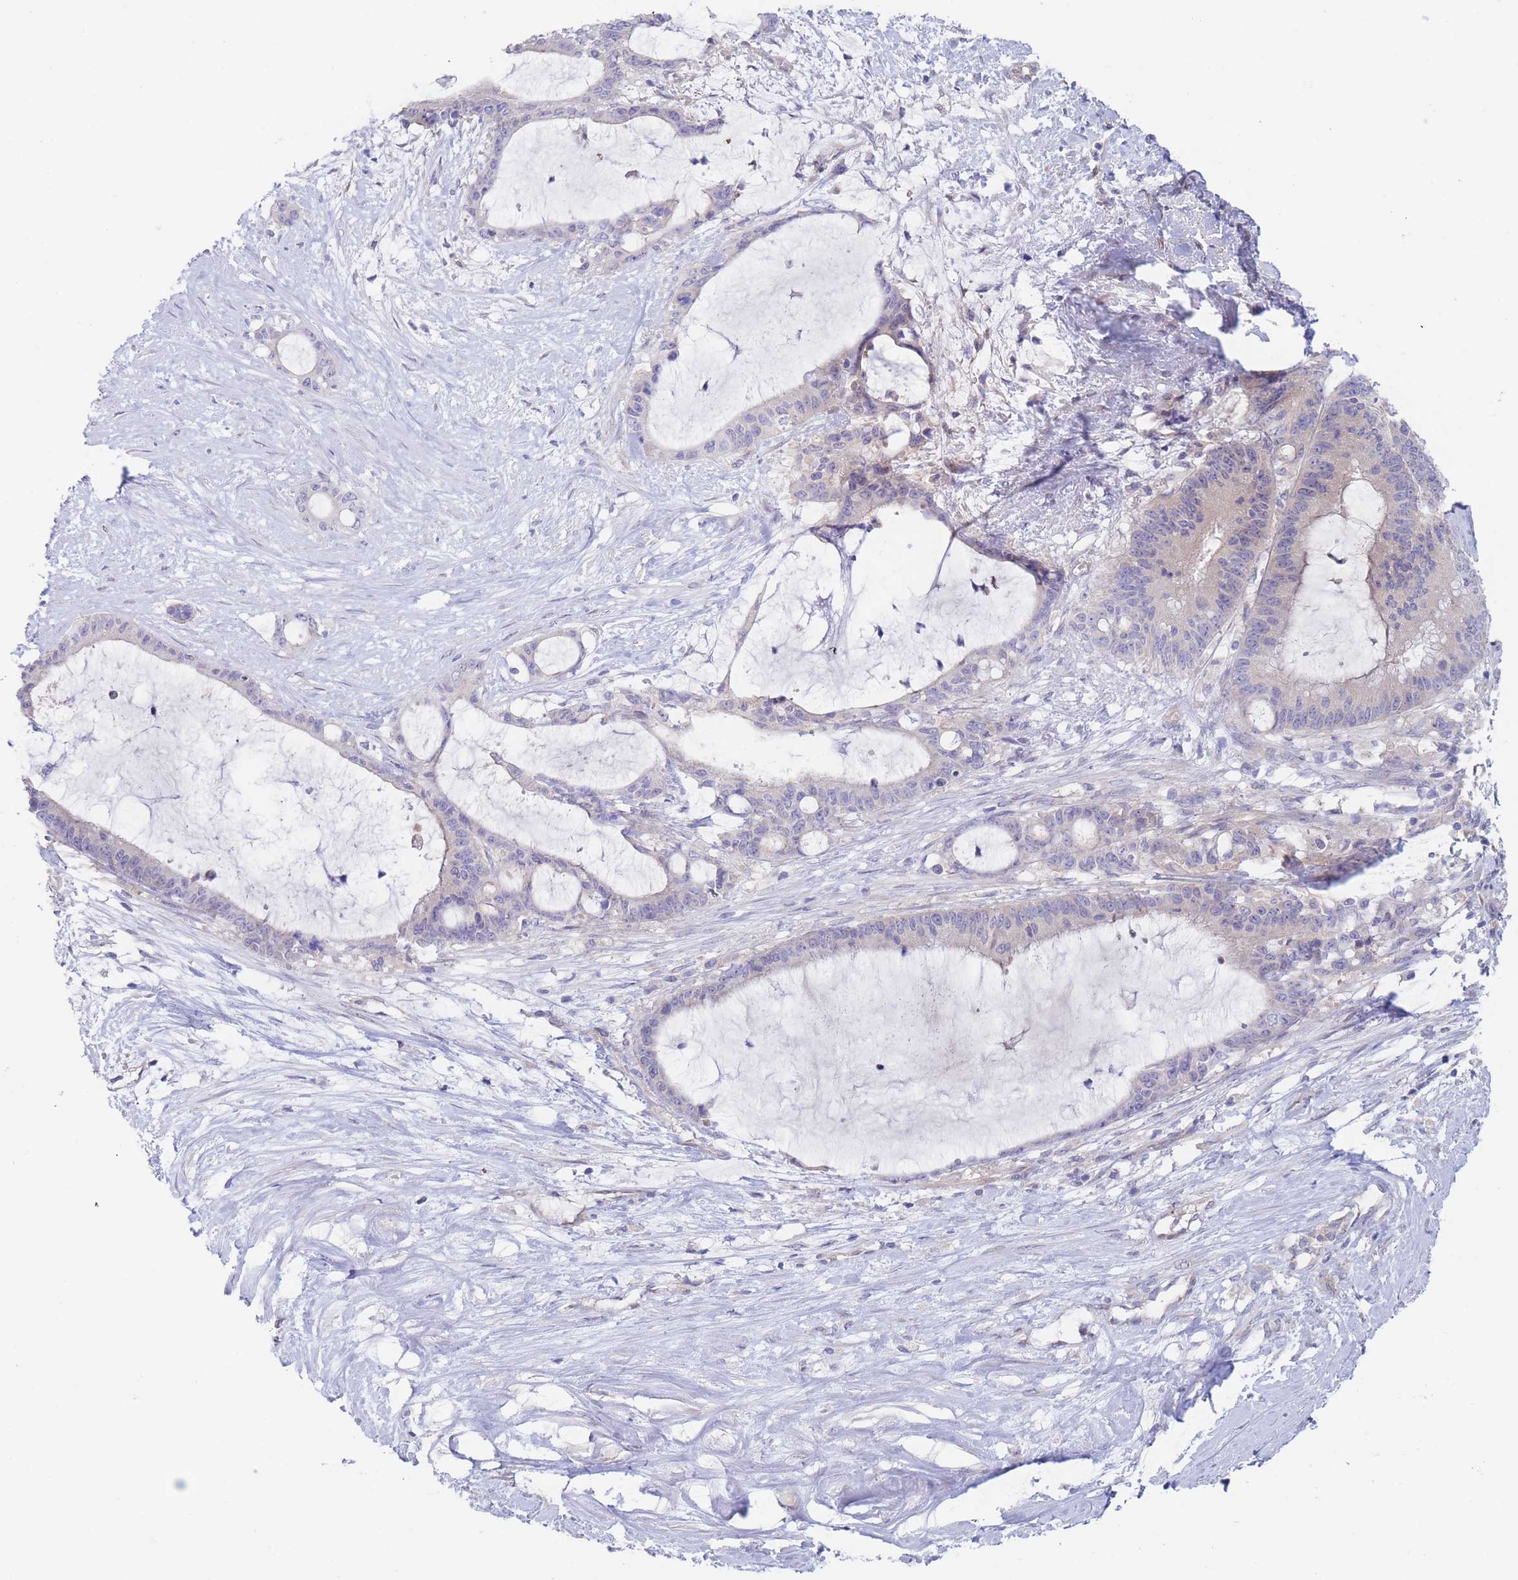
{"staining": {"intensity": "negative", "quantity": "none", "location": "none"}, "tissue": "liver cancer", "cell_type": "Tumor cells", "image_type": "cancer", "snomed": [{"axis": "morphology", "description": "Normal tissue, NOS"}, {"axis": "morphology", "description": "Cholangiocarcinoma"}, {"axis": "topography", "description": "Liver"}, {"axis": "topography", "description": "Peripheral nerve tissue"}], "caption": "High power microscopy micrograph of an immunohistochemistry photomicrograph of liver cancer, revealing no significant positivity in tumor cells. The staining is performed using DAB (3,3'-diaminobenzidine) brown chromogen with nuclei counter-stained in using hematoxylin.", "gene": "ZNF281", "patient": {"sex": "female", "age": 73}}